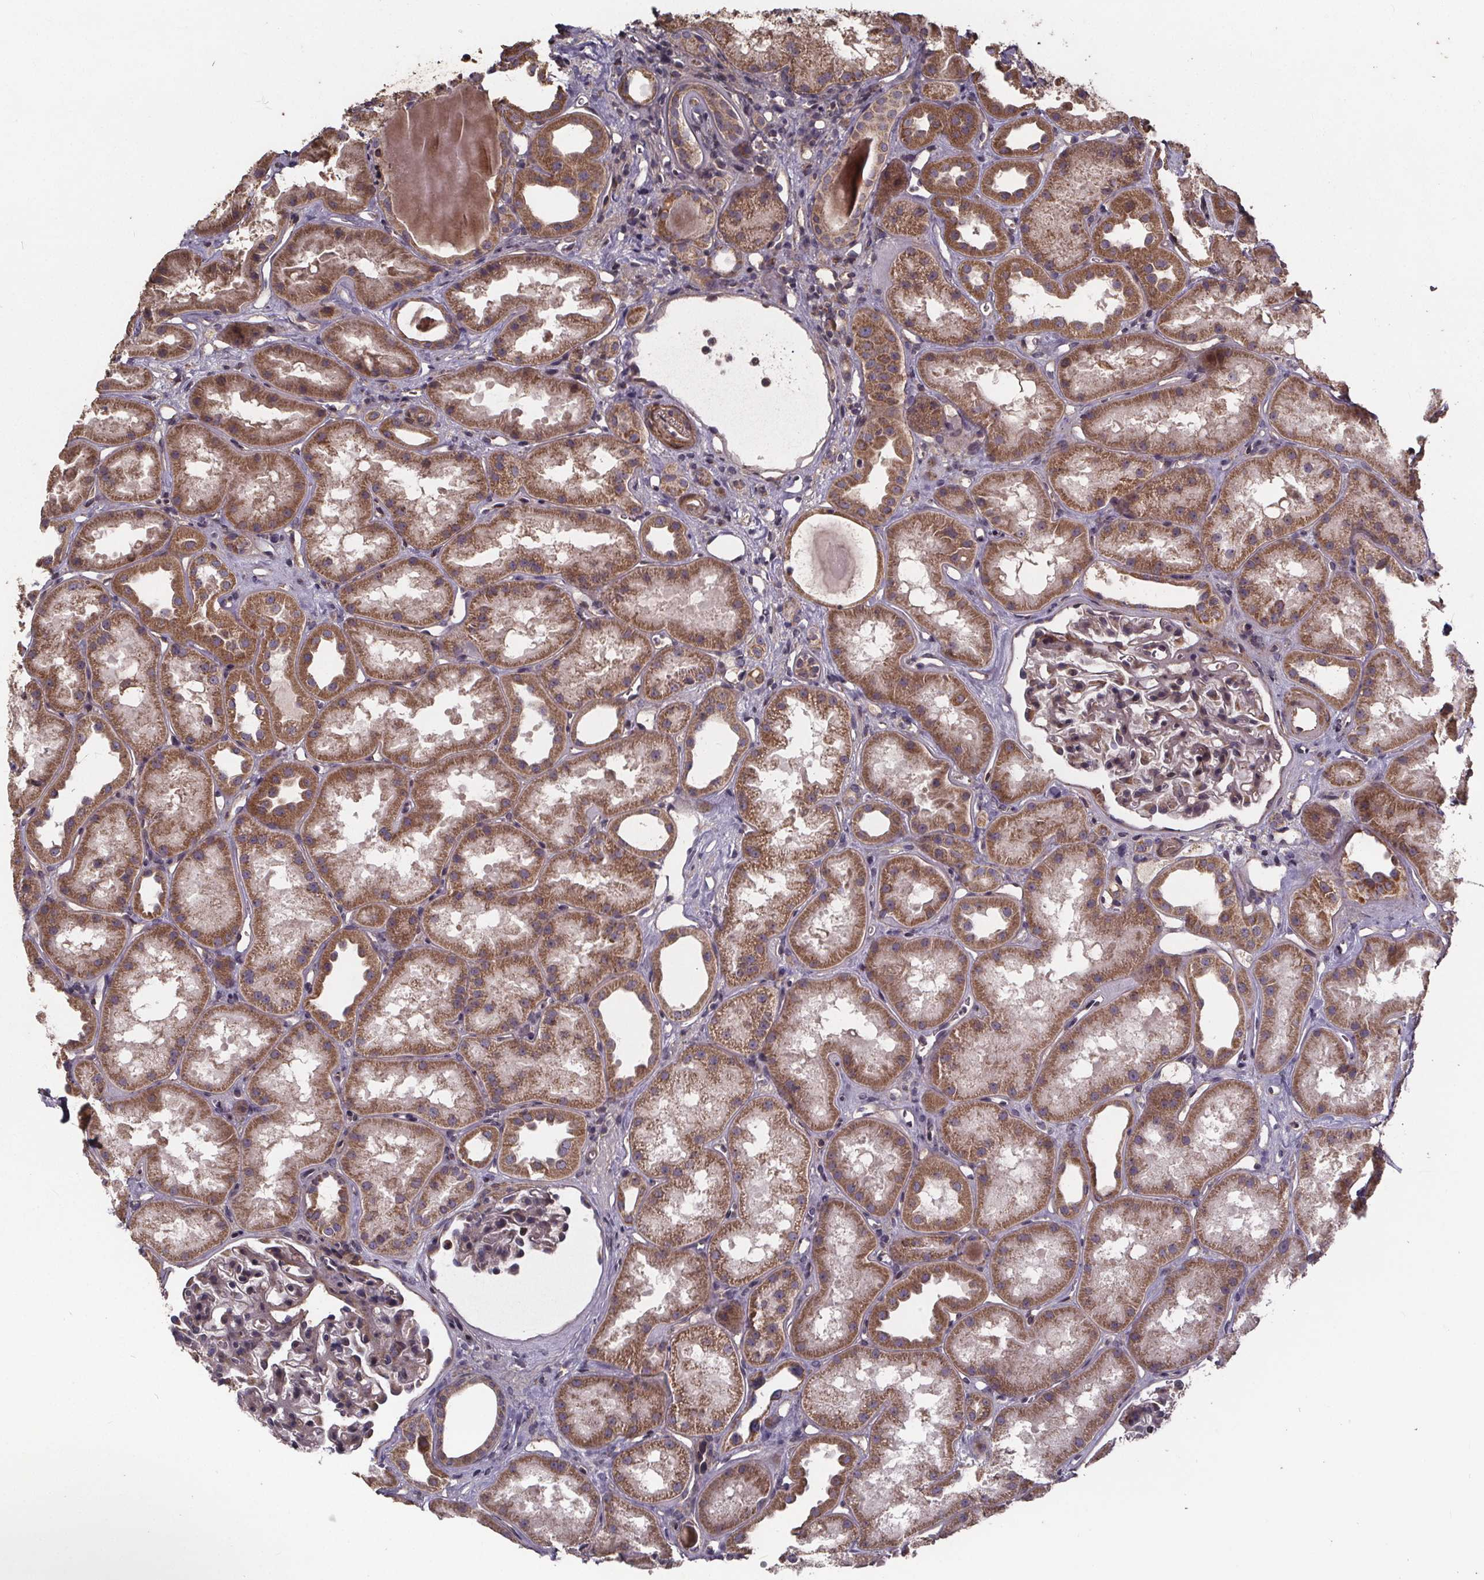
{"staining": {"intensity": "weak", "quantity": "25%-75%", "location": "cytoplasmic/membranous"}, "tissue": "kidney", "cell_type": "Cells in glomeruli", "image_type": "normal", "snomed": [{"axis": "morphology", "description": "Normal tissue, NOS"}, {"axis": "topography", "description": "Kidney"}], "caption": "Weak cytoplasmic/membranous protein staining is present in approximately 25%-75% of cells in glomeruli in kidney. The staining was performed using DAB, with brown indicating positive protein expression. Nuclei are stained blue with hematoxylin.", "gene": "YME1L1", "patient": {"sex": "male", "age": 61}}